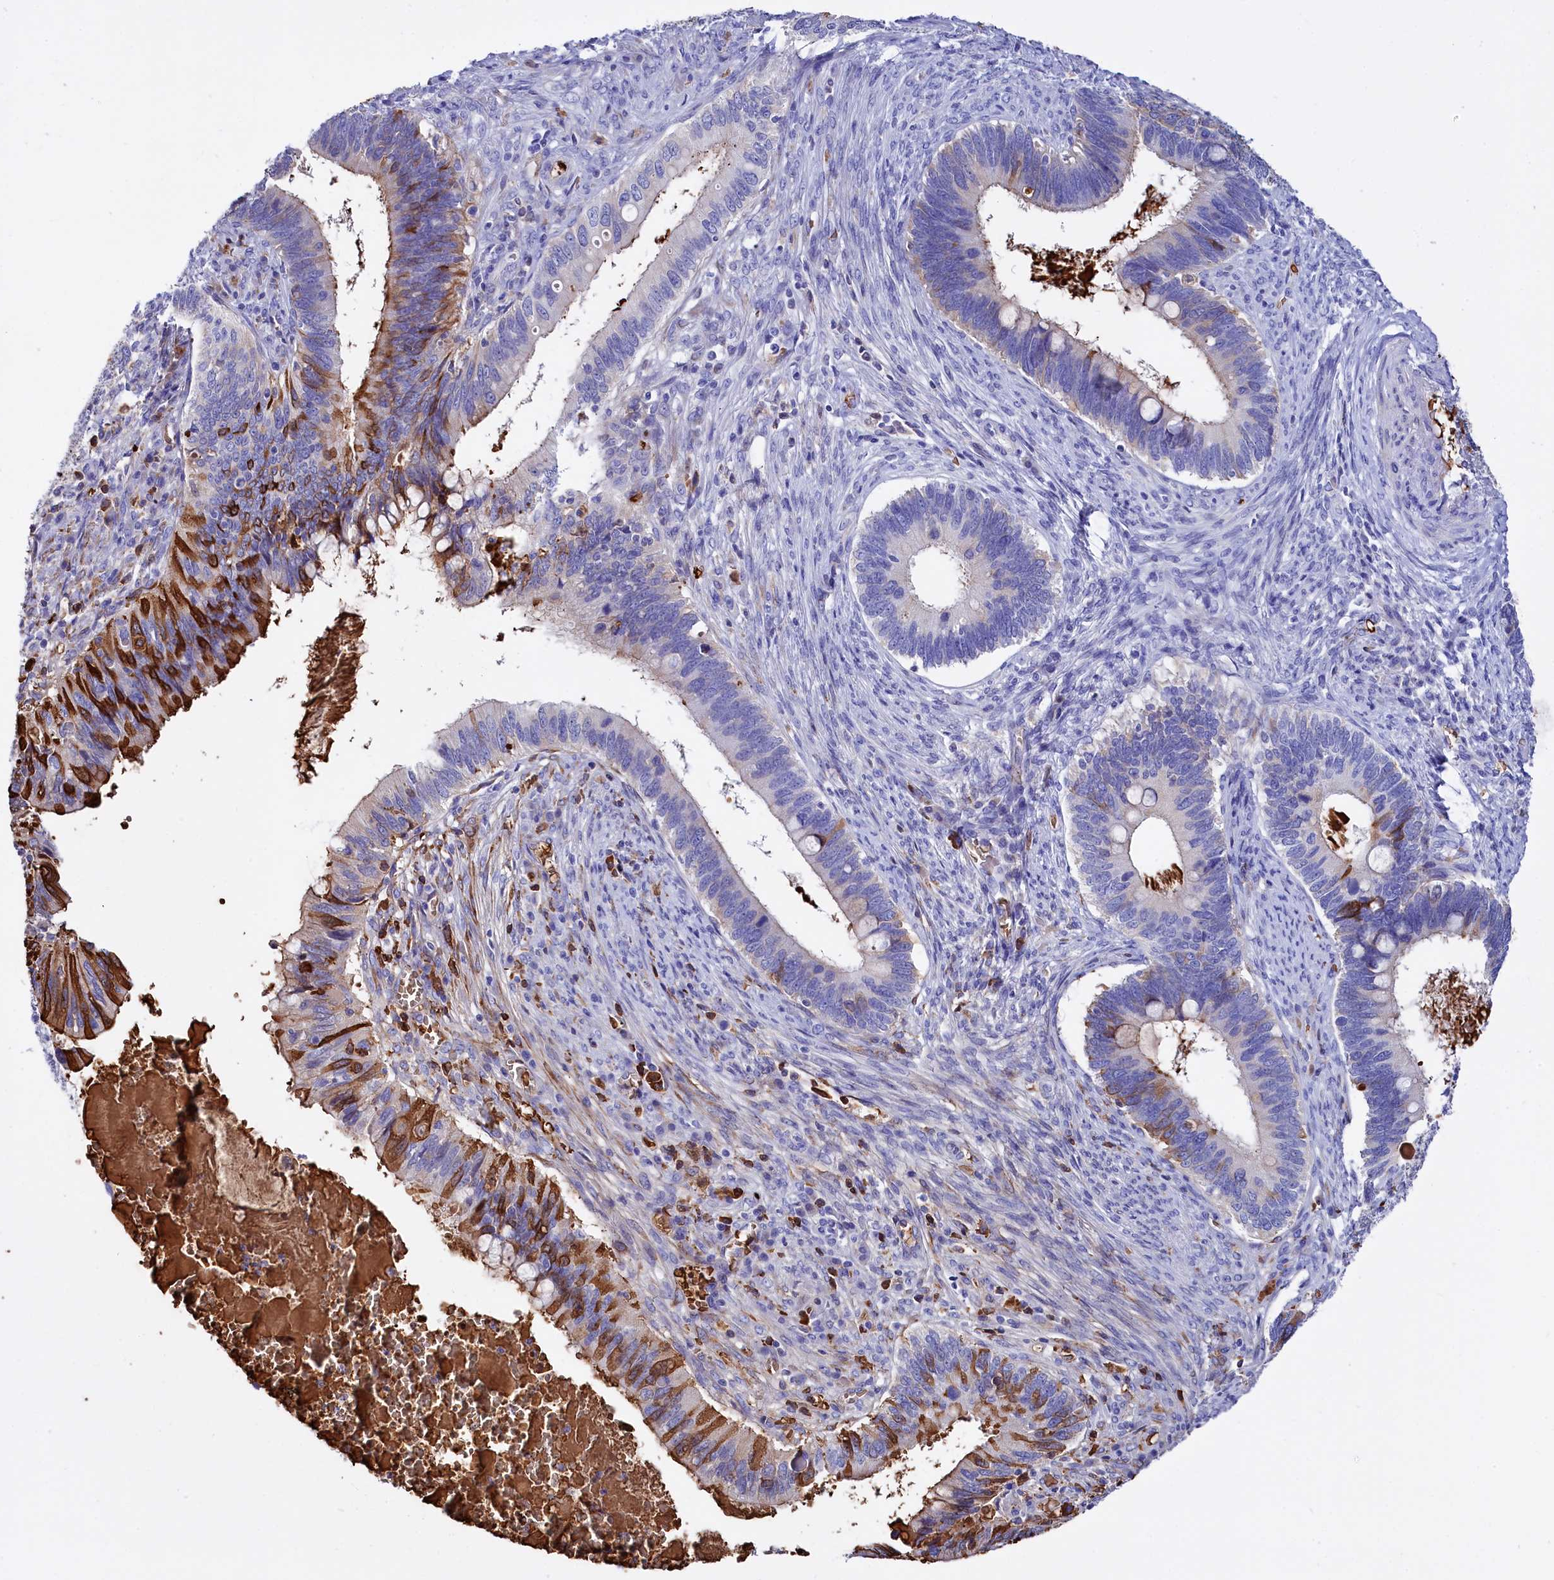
{"staining": {"intensity": "strong", "quantity": "<25%", "location": "cytoplasmic/membranous"}, "tissue": "cervical cancer", "cell_type": "Tumor cells", "image_type": "cancer", "snomed": [{"axis": "morphology", "description": "Adenocarcinoma, NOS"}, {"axis": "topography", "description": "Cervix"}], "caption": "Approximately <25% of tumor cells in cervical cancer demonstrate strong cytoplasmic/membranous protein positivity as visualized by brown immunohistochemical staining.", "gene": "RPUSD3", "patient": {"sex": "female", "age": 42}}